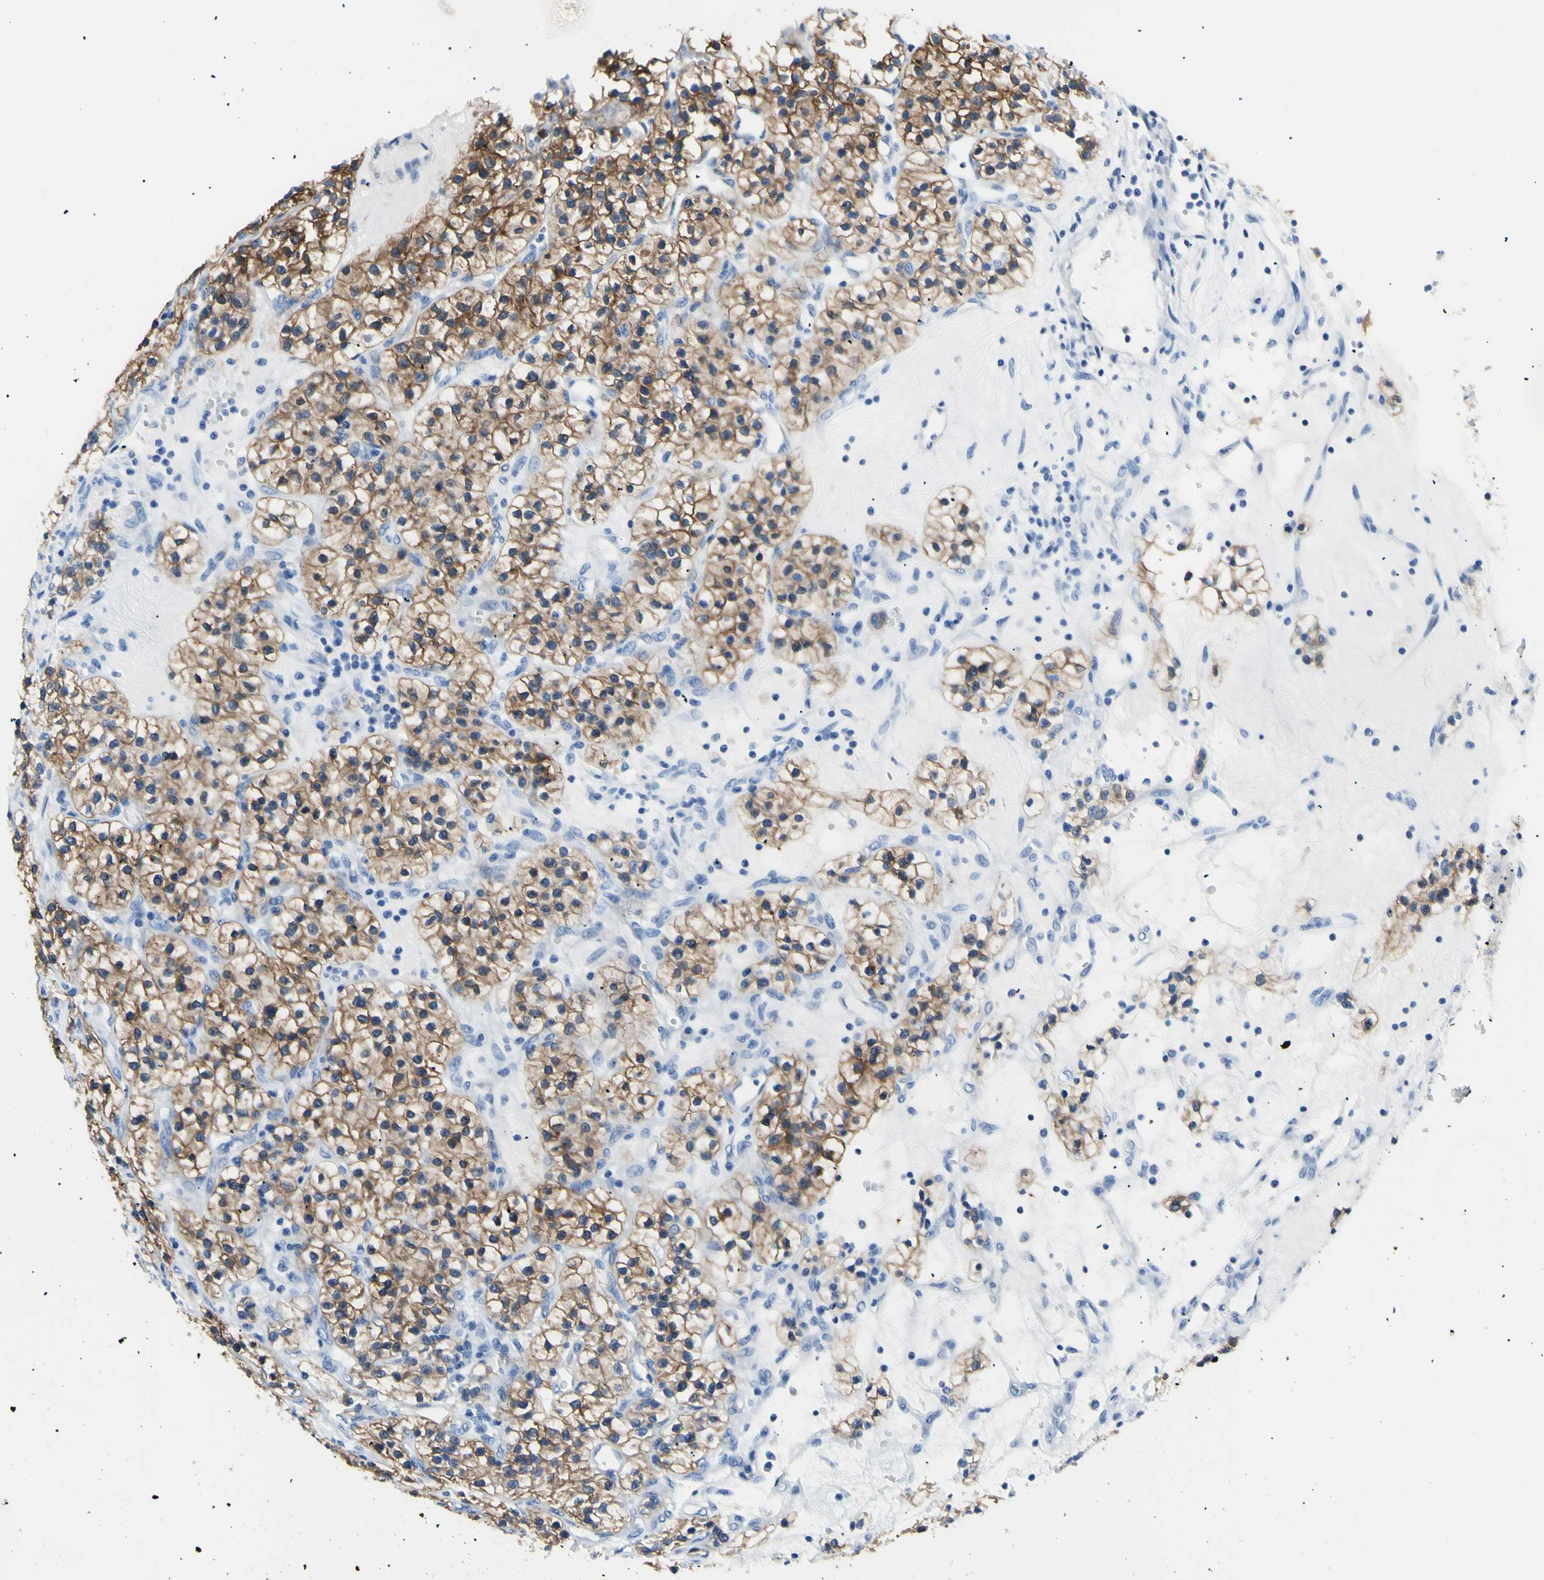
{"staining": {"intensity": "moderate", "quantity": ">75%", "location": "cytoplasmic/membranous"}, "tissue": "renal cancer", "cell_type": "Tumor cells", "image_type": "cancer", "snomed": [{"axis": "morphology", "description": "Adenocarcinoma, NOS"}, {"axis": "topography", "description": "Kidney"}], "caption": "This image displays renal adenocarcinoma stained with immunohistochemistry (IHC) to label a protein in brown. The cytoplasmic/membranous of tumor cells show moderate positivity for the protein. Nuclei are counter-stained blue.", "gene": "HPCA", "patient": {"sex": "female", "age": 57}}